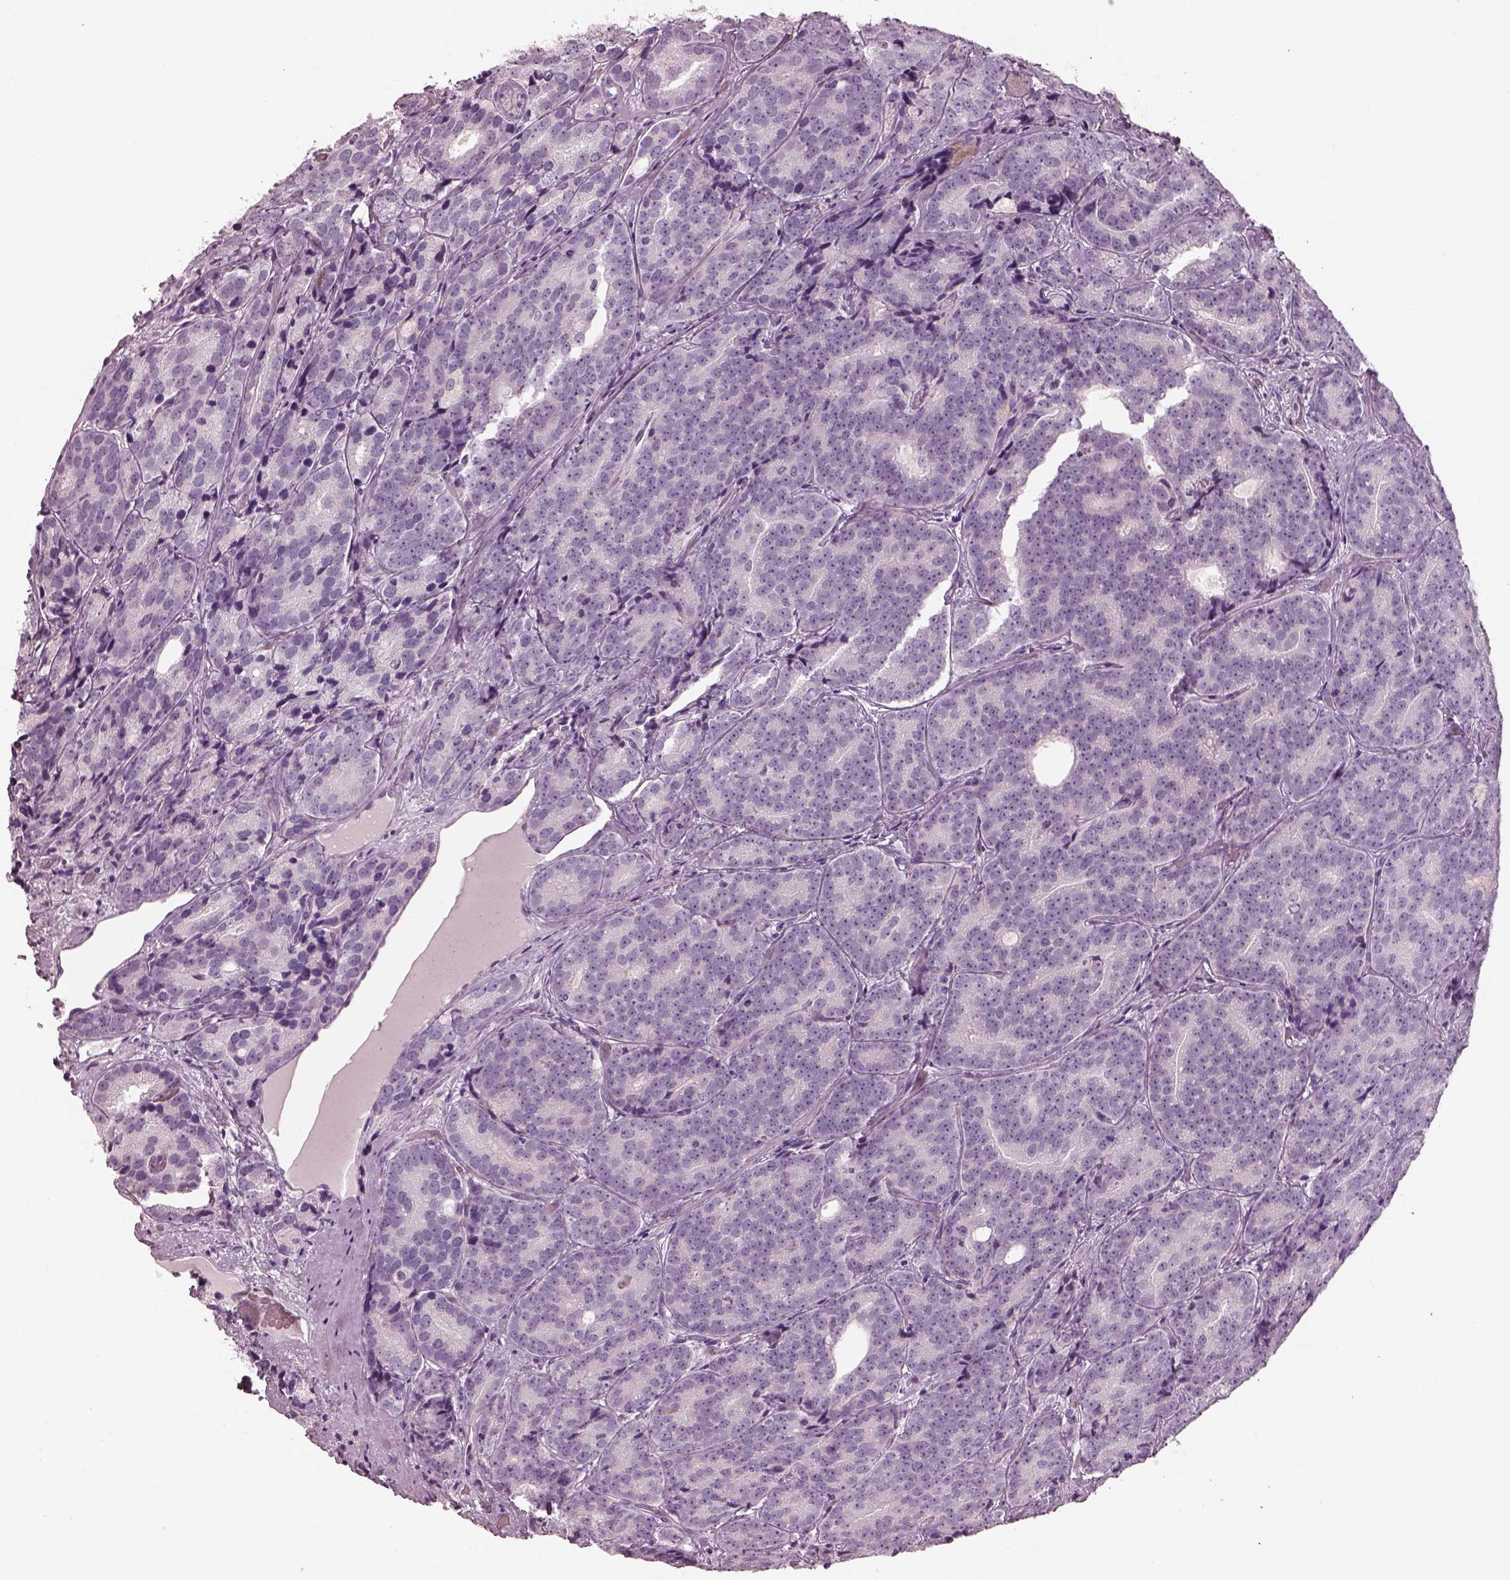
{"staining": {"intensity": "negative", "quantity": "none", "location": "none"}, "tissue": "prostate cancer", "cell_type": "Tumor cells", "image_type": "cancer", "snomed": [{"axis": "morphology", "description": "Adenocarcinoma, NOS"}, {"axis": "topography", "description": "Prostate"}], "caption": "Prostate adenocarcinoma was stained to show a protein in brown. There is no significant staining in tumor cells.", "gene": "RSPH9", "patient": {"sex": "male", "age": 71}}